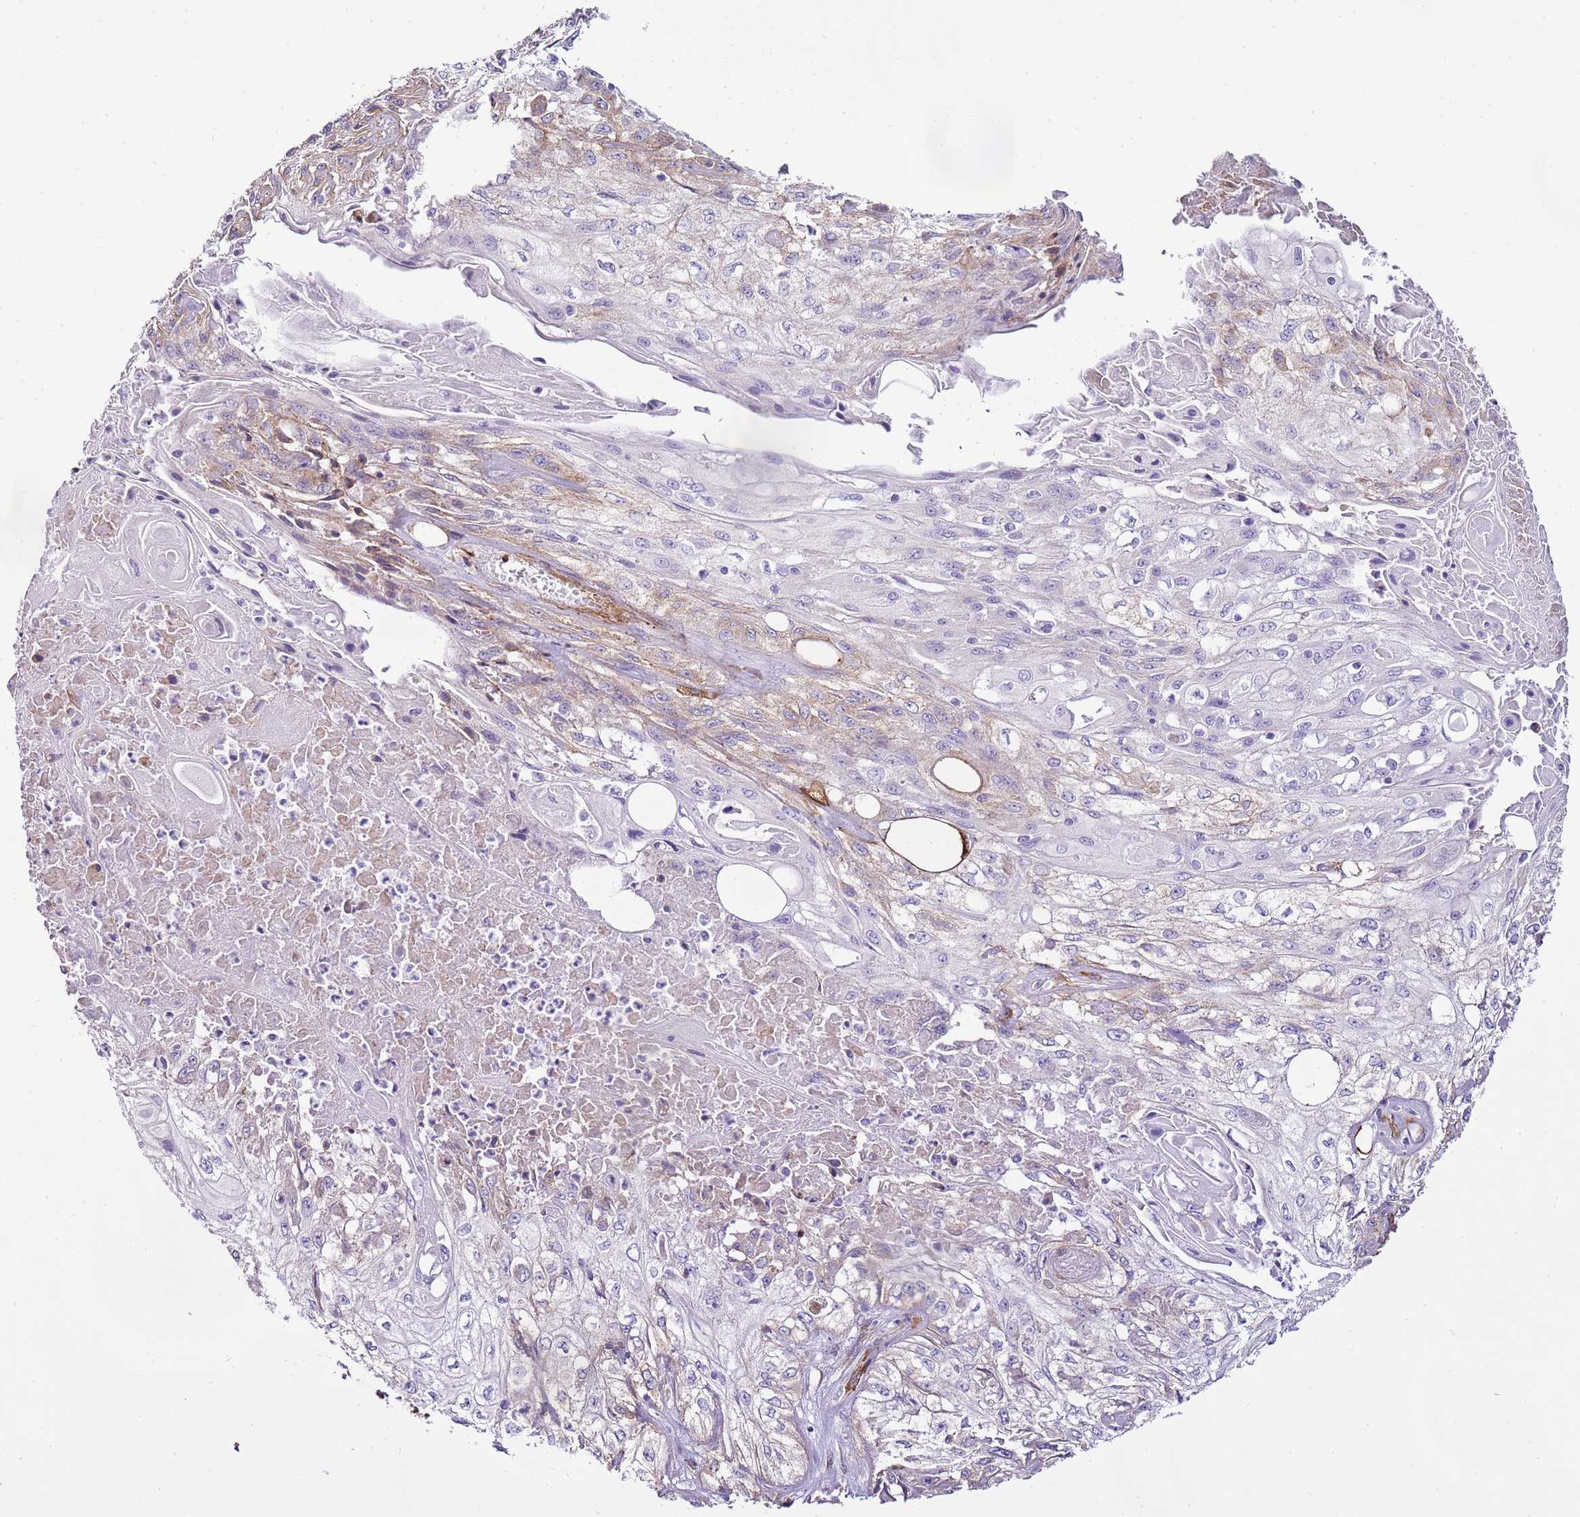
{"staining": {"intensity": "weak", "quantity": "<25%", "location": "cytoplasmic/membranous"}, "tissue": "skin cancer", "cell_type": "Tumor cells", "image_type": "cancer", "snomed": [{"axis": "morphology", "description": "Squamous cell carcinoma, NOS"}, {"axis": "morphology", "description": "Squamous cell carcinoma, metastatic, NOS"}, {"axis": "topography", "description": "Skin"}, {"axis": "topography", "description": "Lymph node"}], "caption": "Photomicrograph shows no protein expression in tumor cells of skin metastatic squamous cell carcinoma tissue.", "gene": "CTDSPL", "patient": {"sex": "male", "age": 75}}